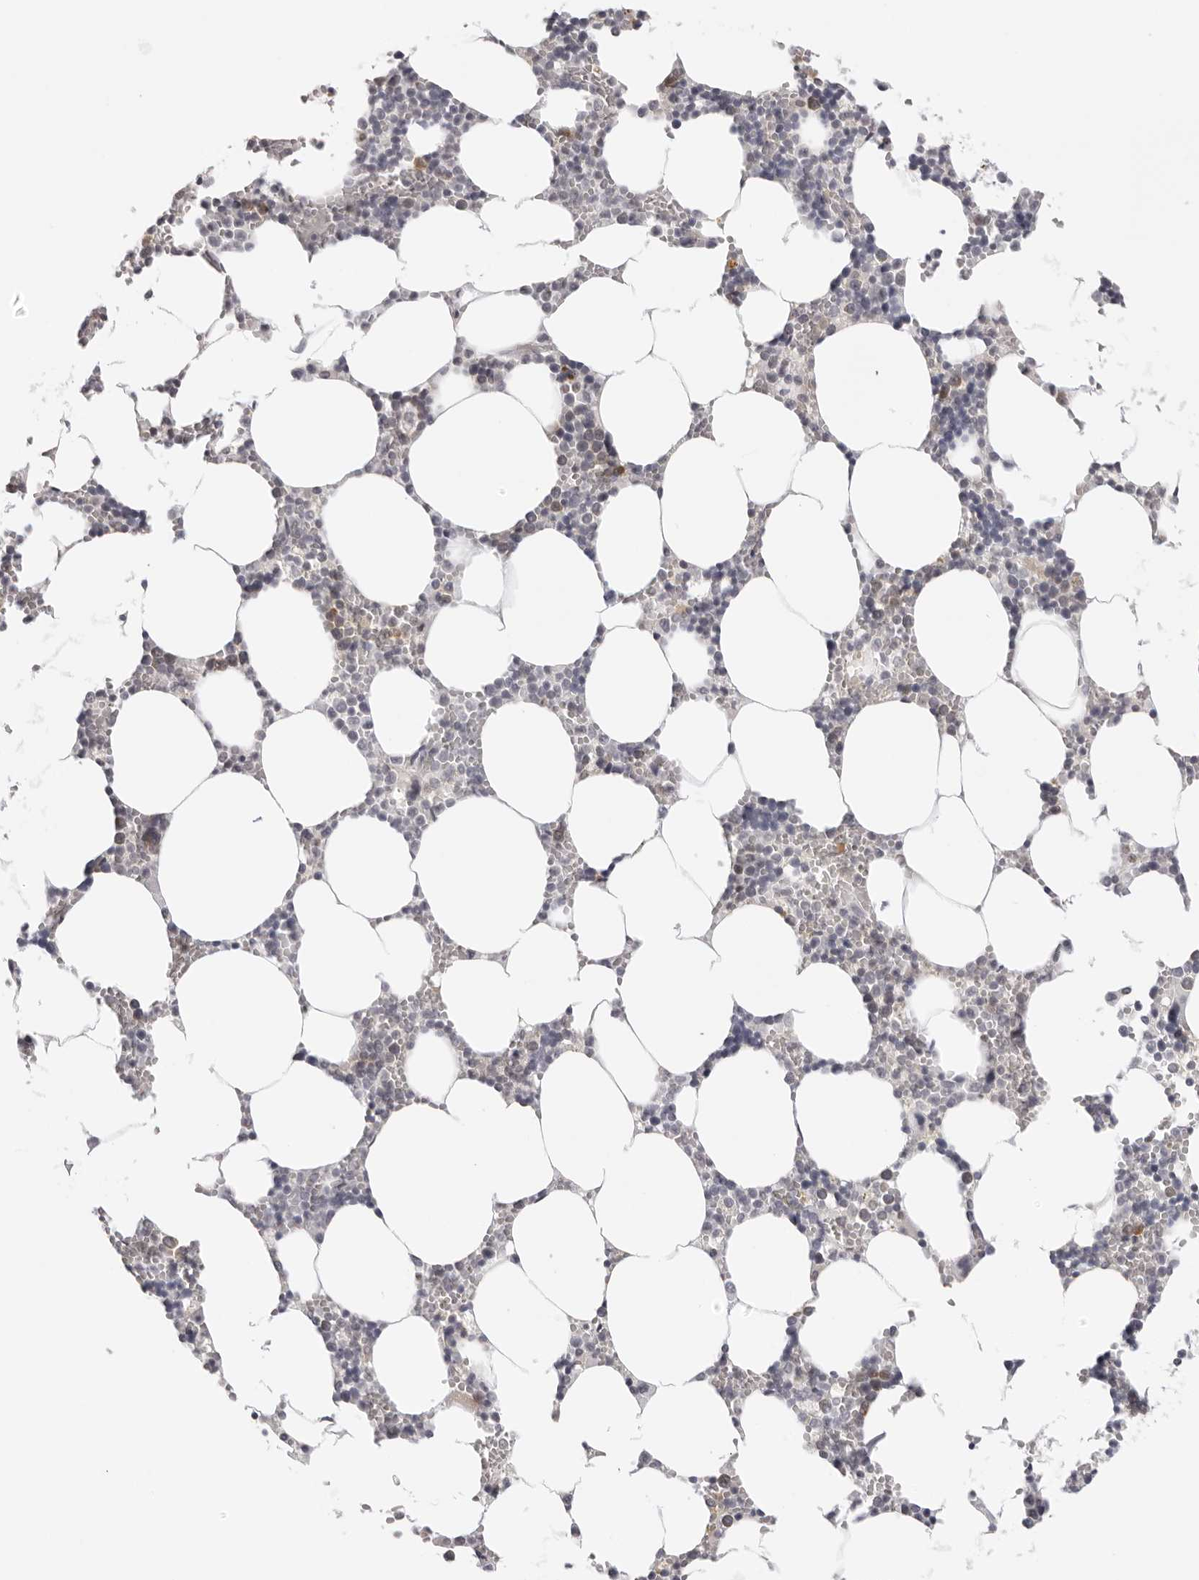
{"staining": {"intensity": "weak", "quantity": "<25%", "location": "cytoplasmic/membranous,nuclear"}, "tissue": "bone marrow", "cell_type": "Hematopoietic cells", "image_type": "normal", "snomed": [{"axis": "morphology", "description": "Normal tissue, NOS"}, {"axis": "topography", "description": "Bone marrow"}], "caption": "Hematopoietic cells show no significant positivity in normal bone marrow.", "gene": "PRUNE1", "patient": {"sex": "male", "age": 70}}